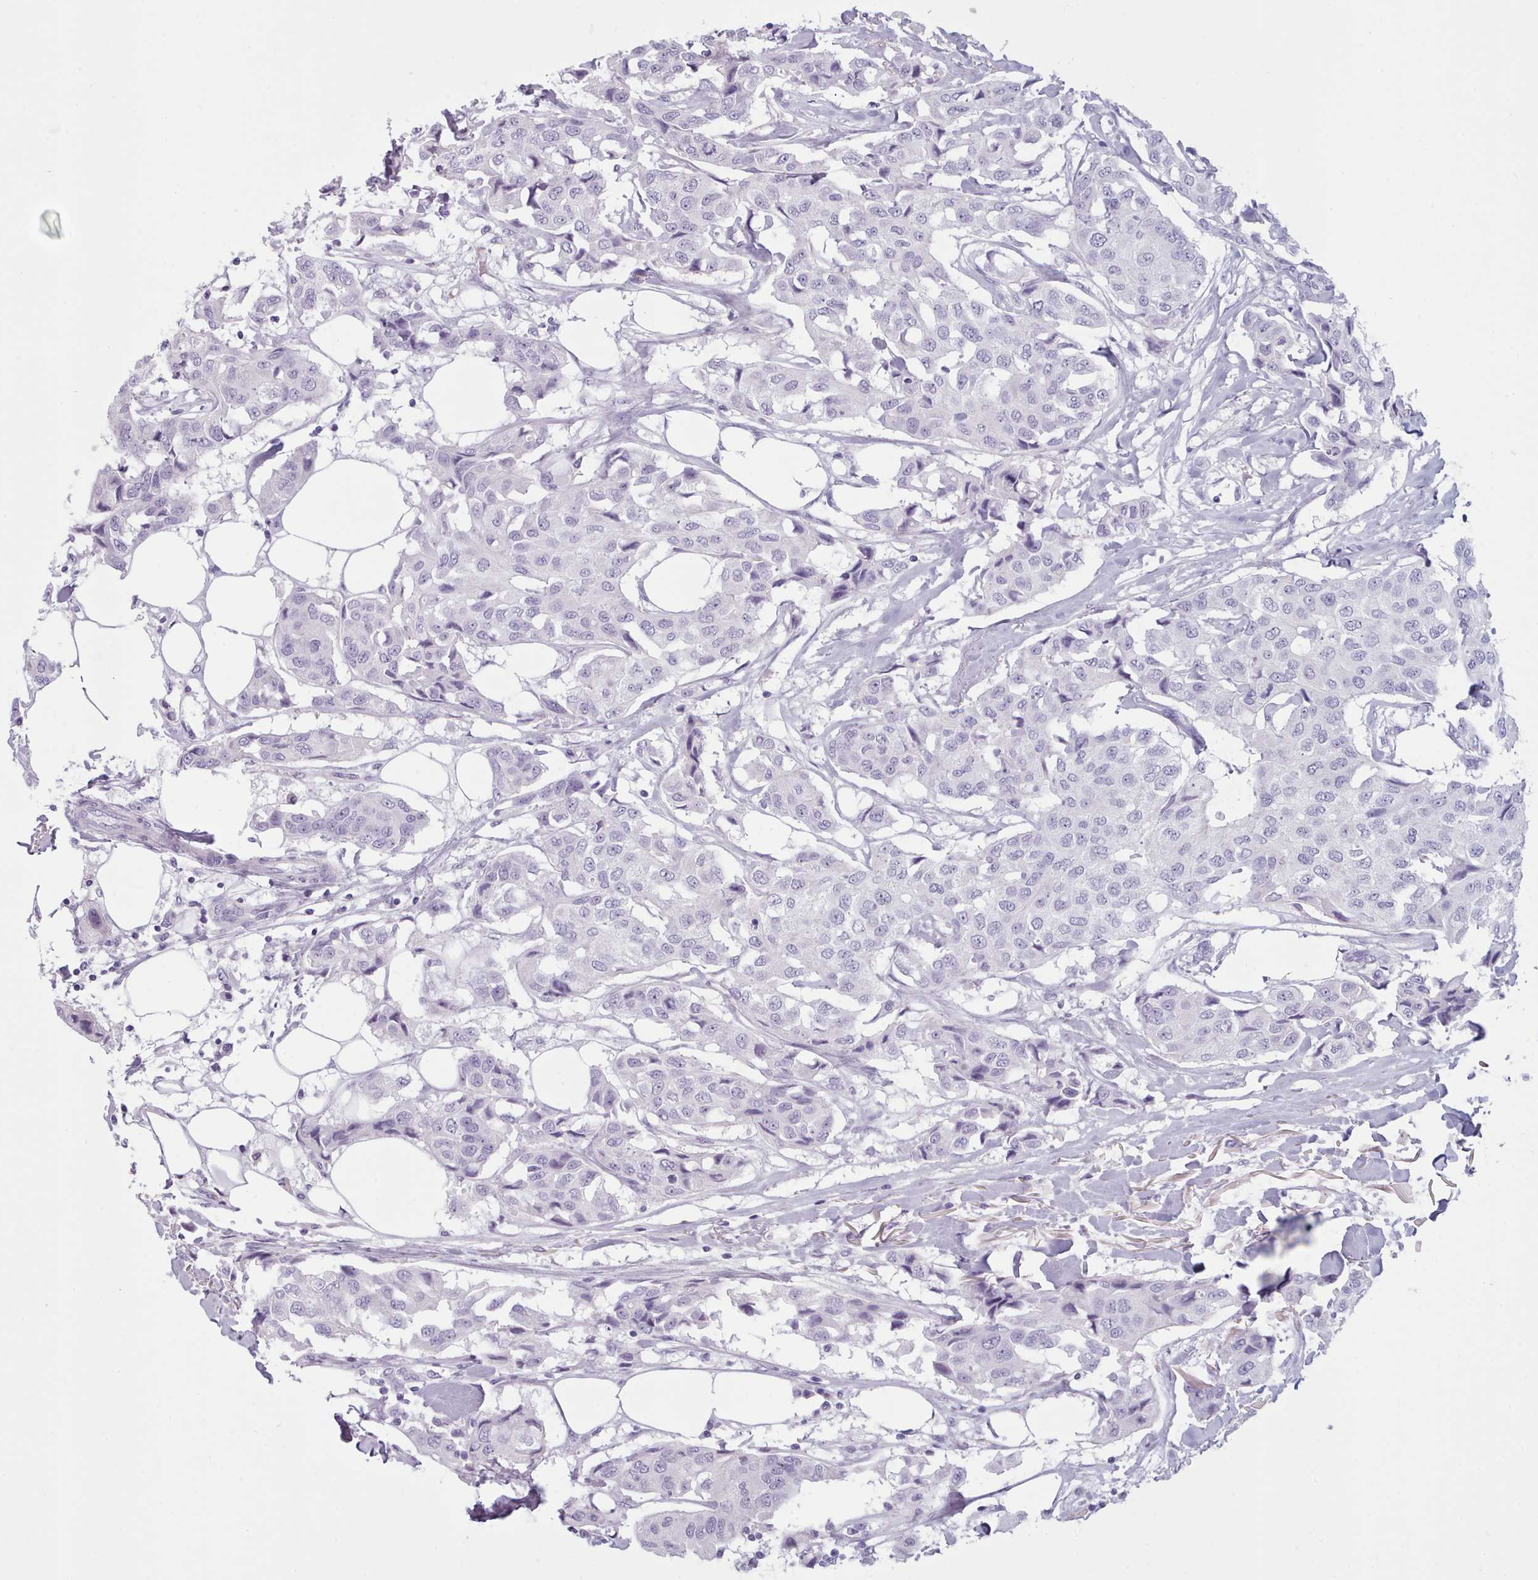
{"staining": {"intensity": "negative", "quantity": "none", "location": "none"}, "tissue": "breast cancer", "cell_type": "Tumor cells", "image_type": "cancer", "snomed": [{"axis": "morphology", "description": "Duct carcinoma"}, {"axis": "topography", "description": "Breast"}], "caption": "Immunohistochemical staining of breast cancer (infiltrating ductal carcinoma) demonstrates no significant expression in tumor cells.", "gene": "ZNF43", "patient": {"sex": "female", "age": 80}}